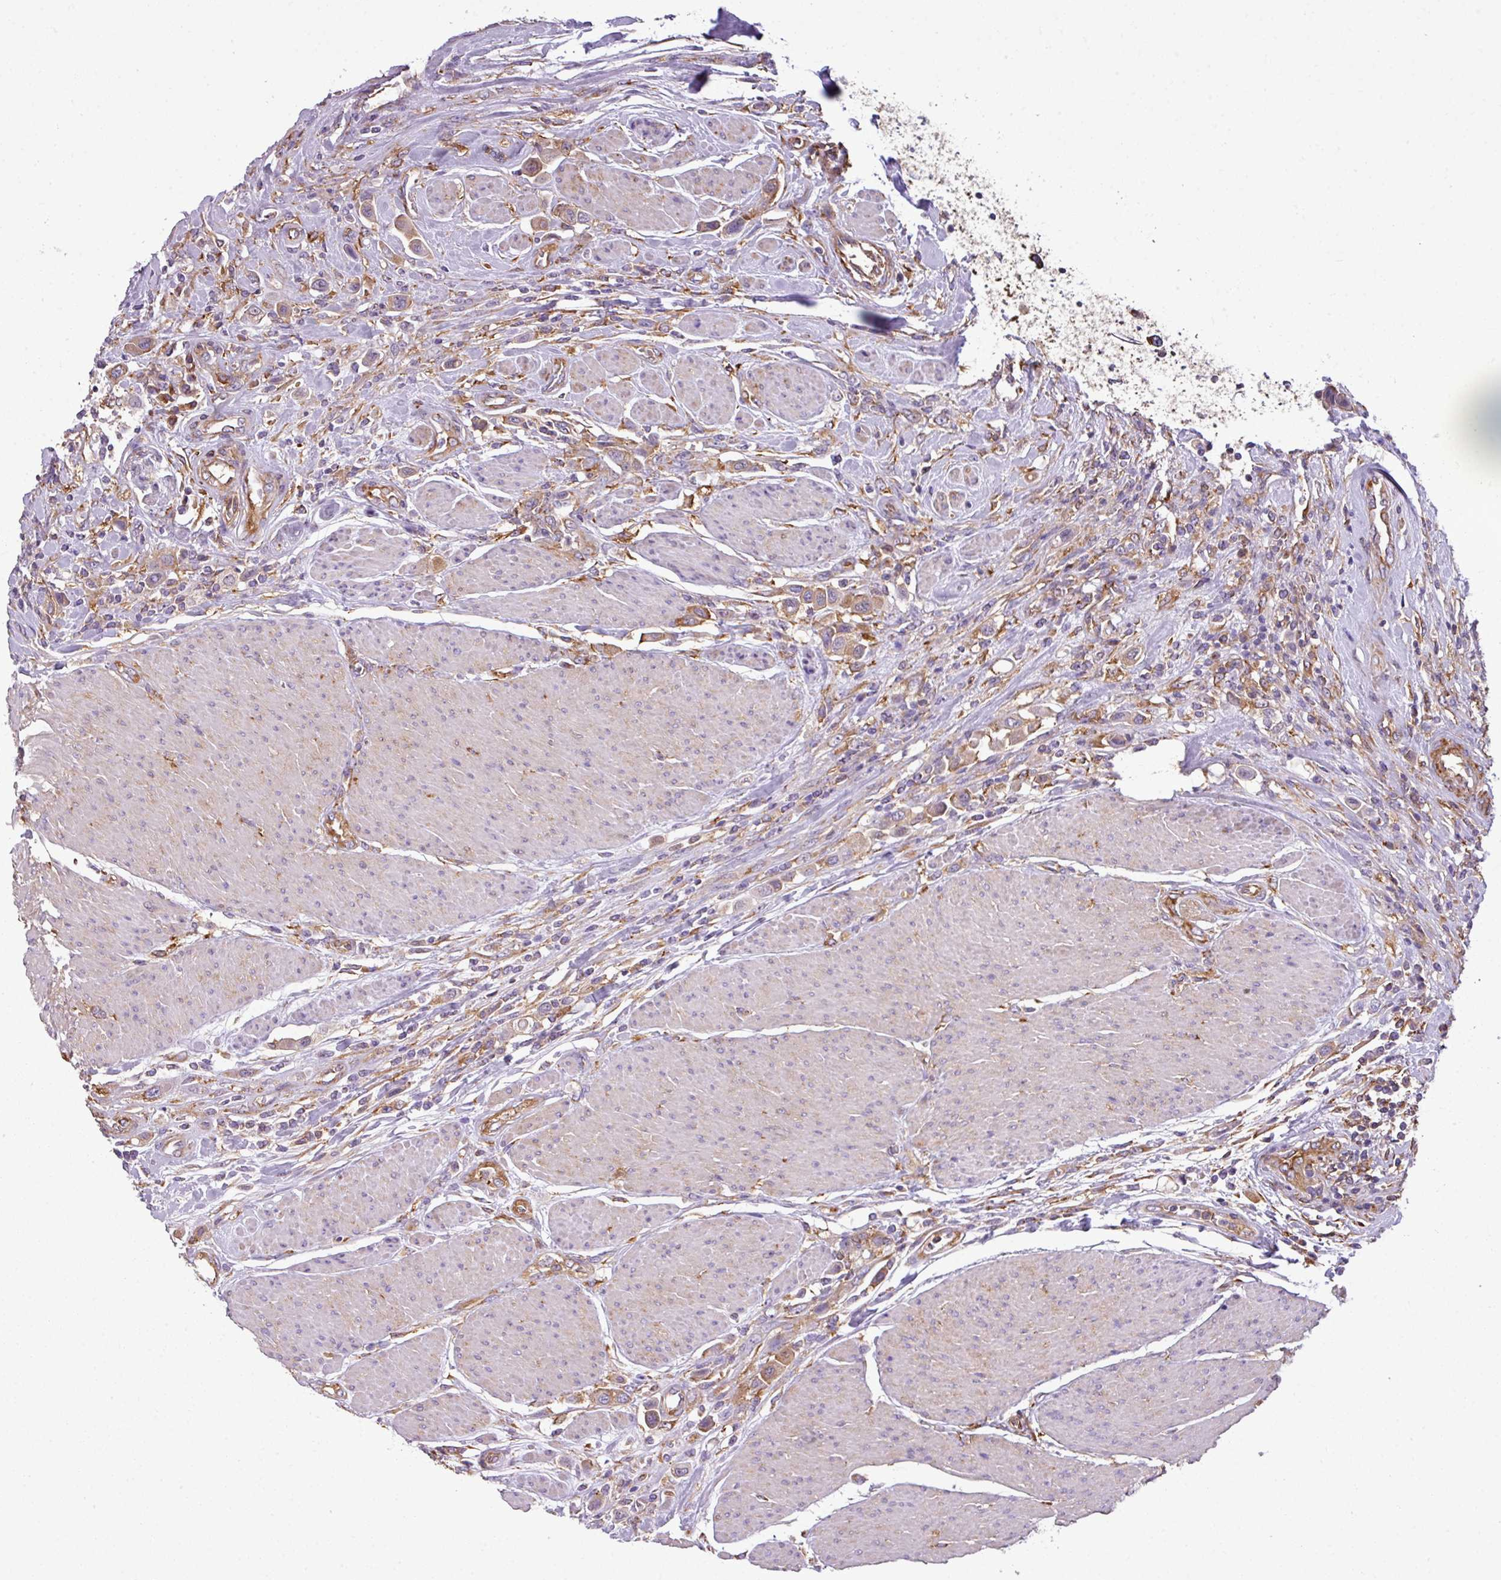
{"staining": {"intensity": "weak", "quantity": "25%-75%", "location": "cytoplasmic/membranous"}, "tissue": "urothelial cancer", "cell_type": "Tumor cells", "image_type": "cancer", "snomed": [{"axis": "morphology", "description": "Urothelial carcinoma, High grade"}, {"axis": "topography", "description": "Urinary bladder"}], "caption": "This is a histology image of immunohistochemistry staining of urothelial cancer, which shows weak positivity in the cytoplasmic/membranous of tumor cells.", "gene": "XNDC1N", "patient": {"sex": "male", "age": 50}}